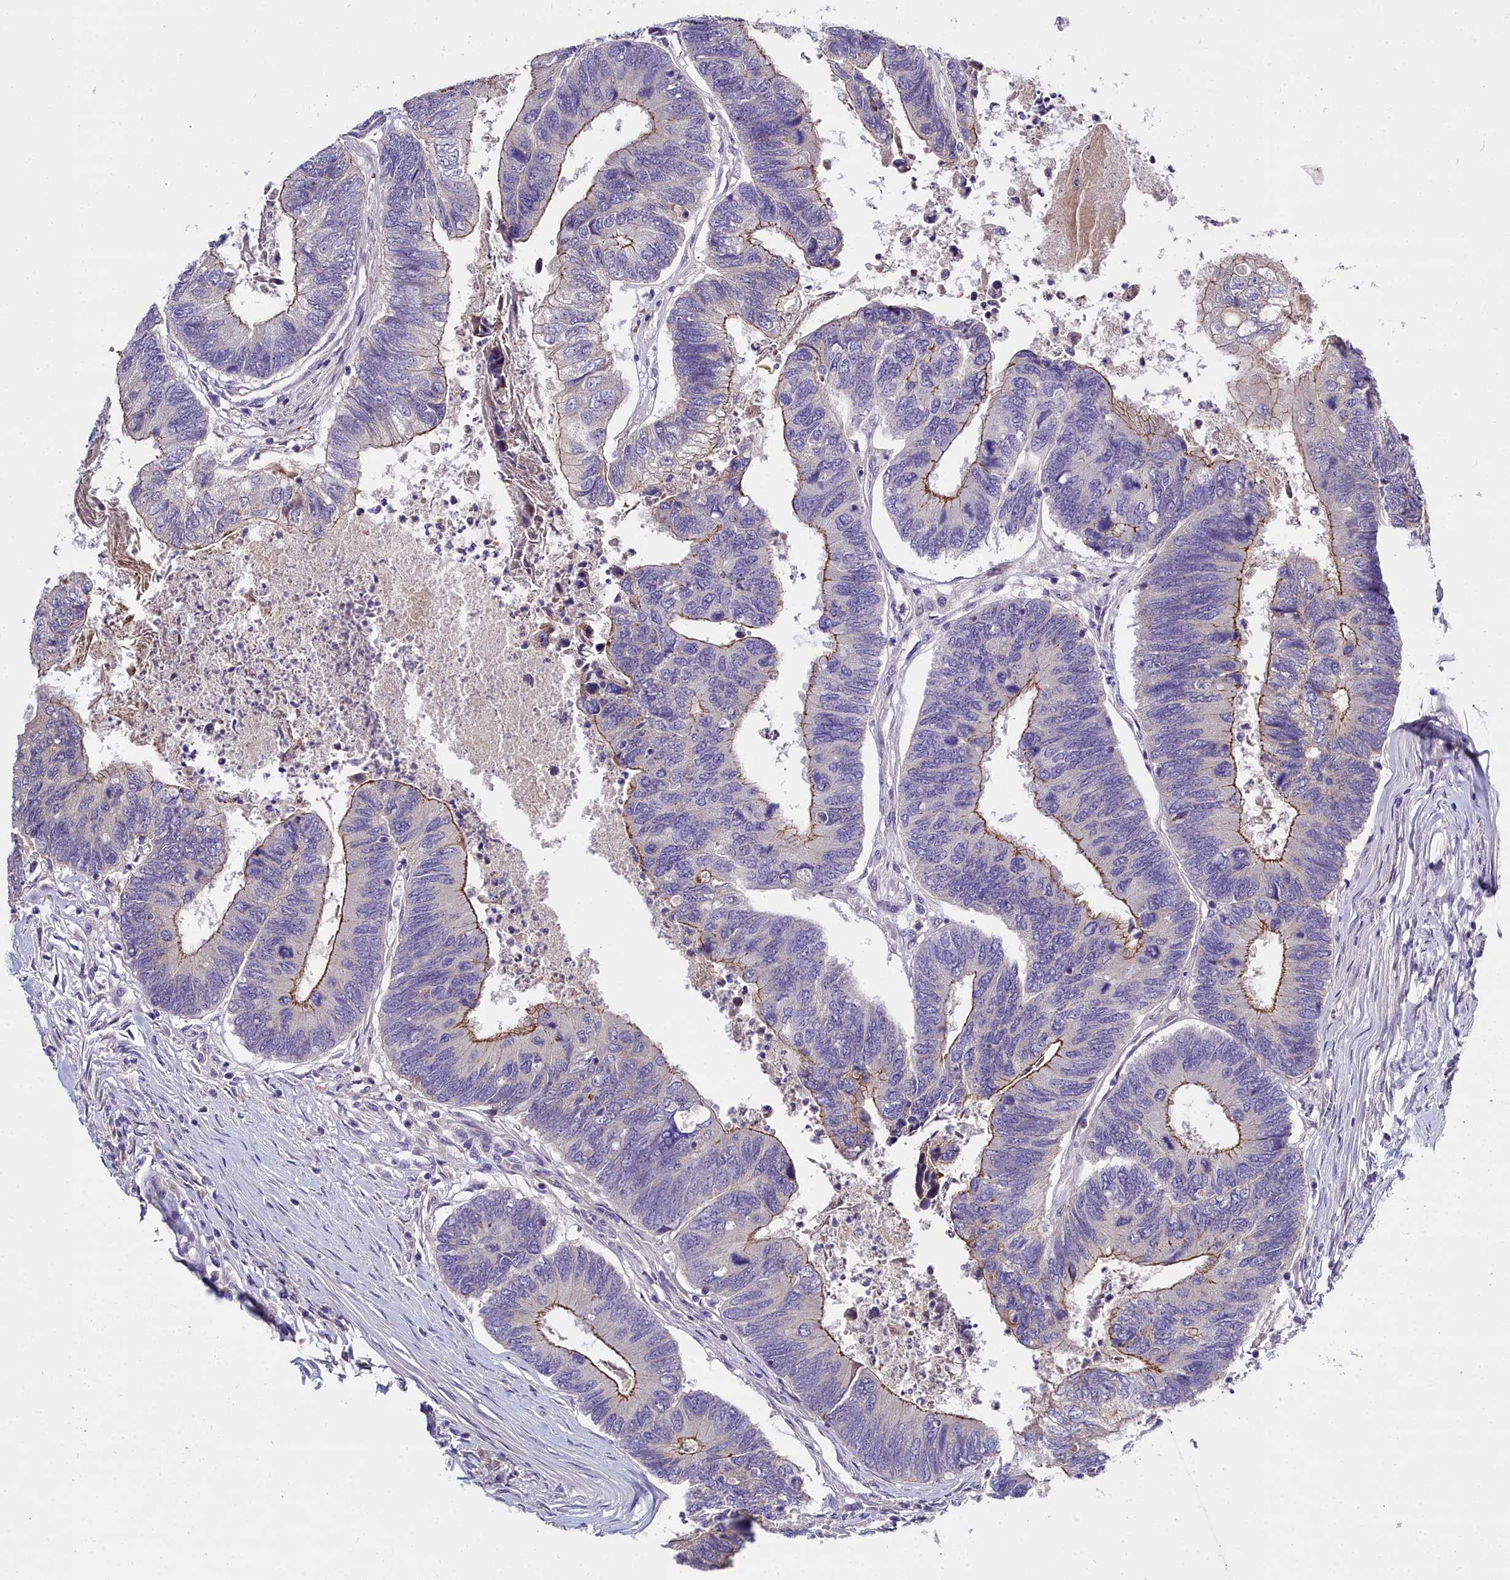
{"staining": {"intensity": "moderate", "quantity": "25%-75%", "location": "cytoplasmic/membranous"}, "tissue": "colorectal cancer", "cell_type": "Tumor cells", "image_type": "cancer", "snomed": [{"axis": "morphology", "description": "Adenocarcinoma, NOS"}, {"axis": "topography", "description": "Colon"}], "caption": "Colorectal cancer was stained to show a protein in brown. There is medium levels of moderate cytoplasmic/membranous expression in about 25%-75% of tumor cells.", "gene": "NT5M", "patient": {"sex": "female", "age": 67}}